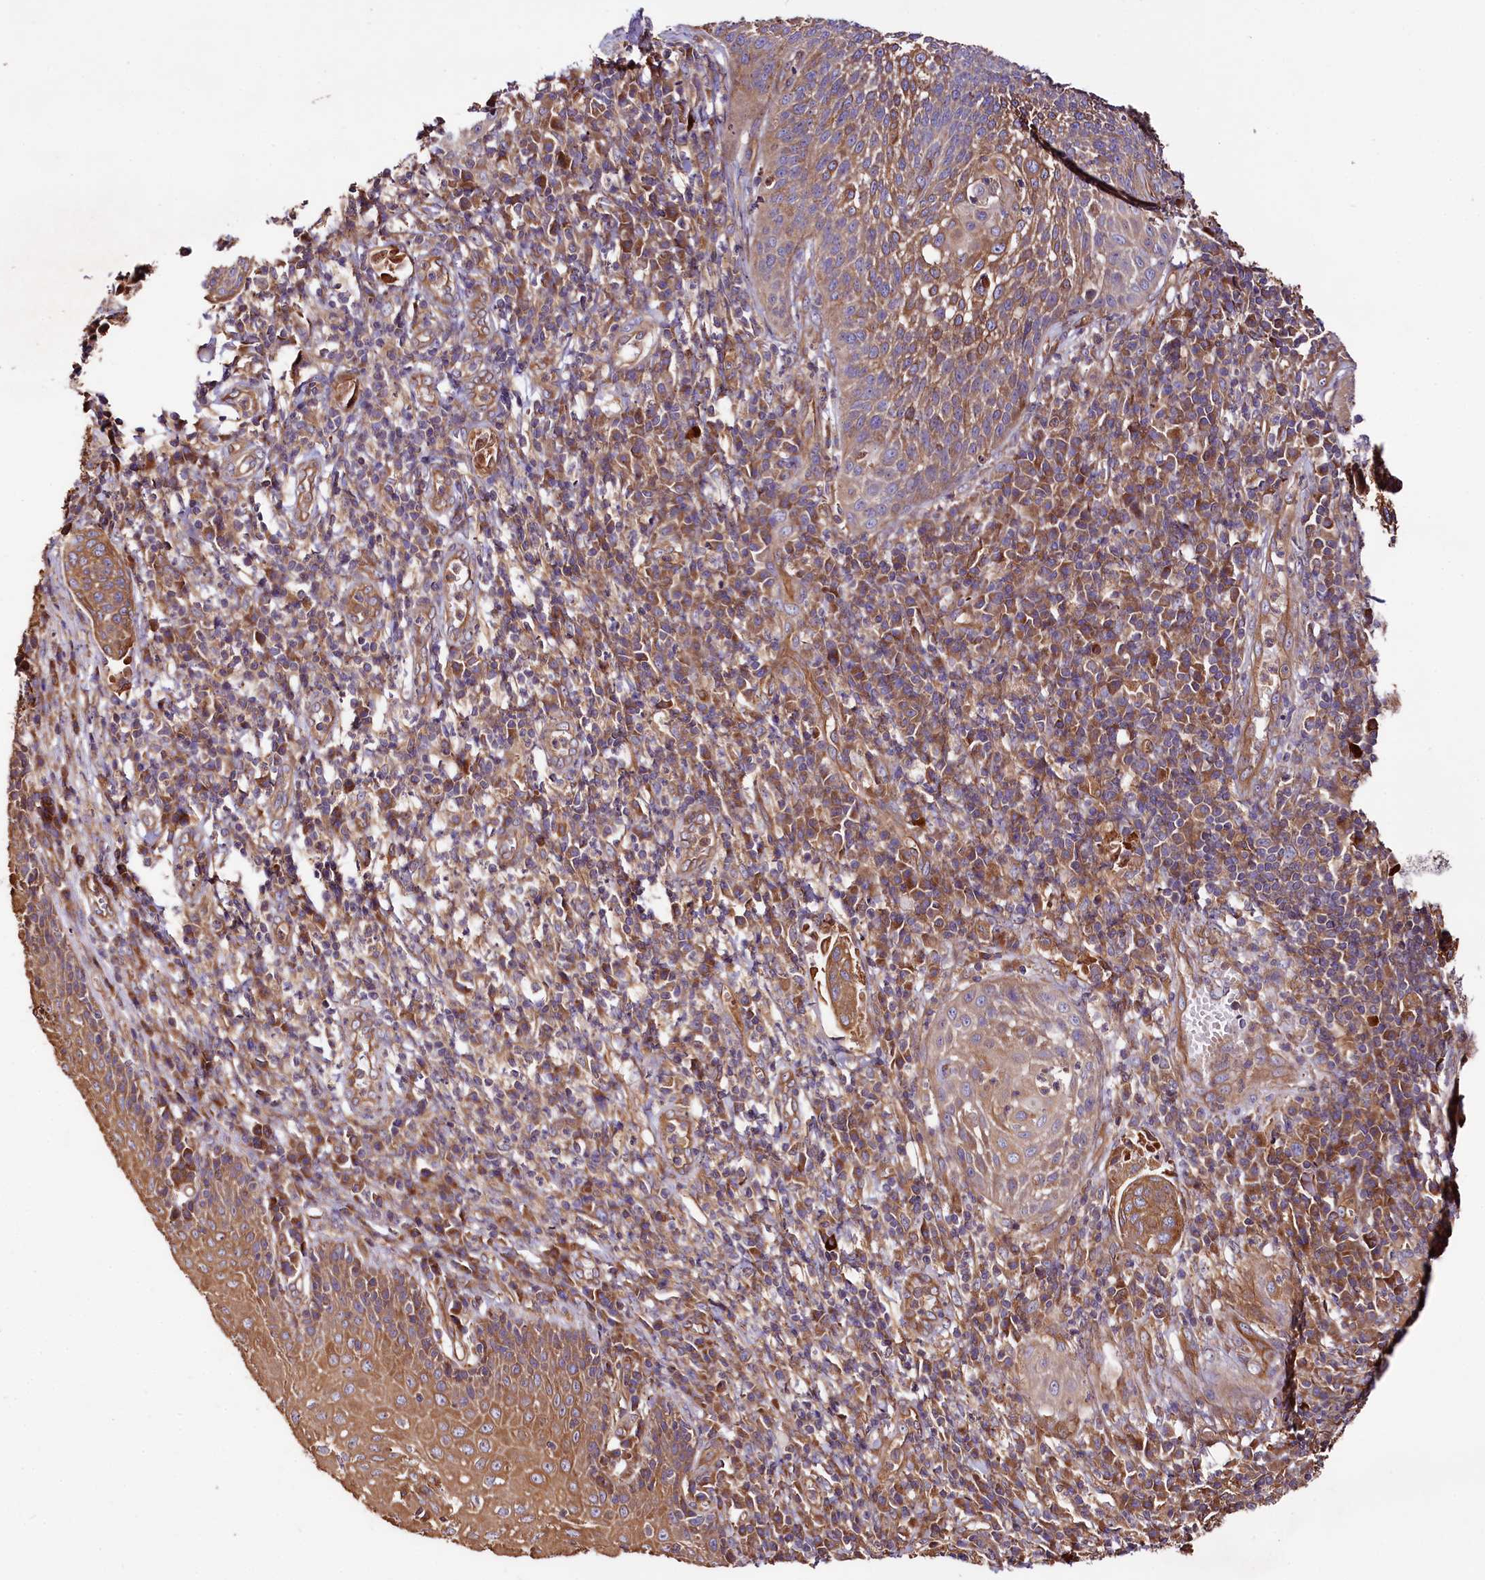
{"staining": {"intensity": "moderate", "quantity": "25%-75%", "location": "cytoplasmic/membranous"}, "tissue": "cervical cancer", "cell_type": "Tumor cells", "image_type": "cancer", "snomed": [{"axis": "morphology", "description": "Squamous cell carcinoma, NOS"}, {"axis": "topography", "description": "Cervix"}], "caption": "Human squamous cell carcinoma (cervical) stained for a protein (brown) reveals moderate cytoplasmic/membranous positive positivity in approximately 25%-75% of tumor cells.", "gene": "CEP295", "patient": {"sex": "female", "age": 34}}